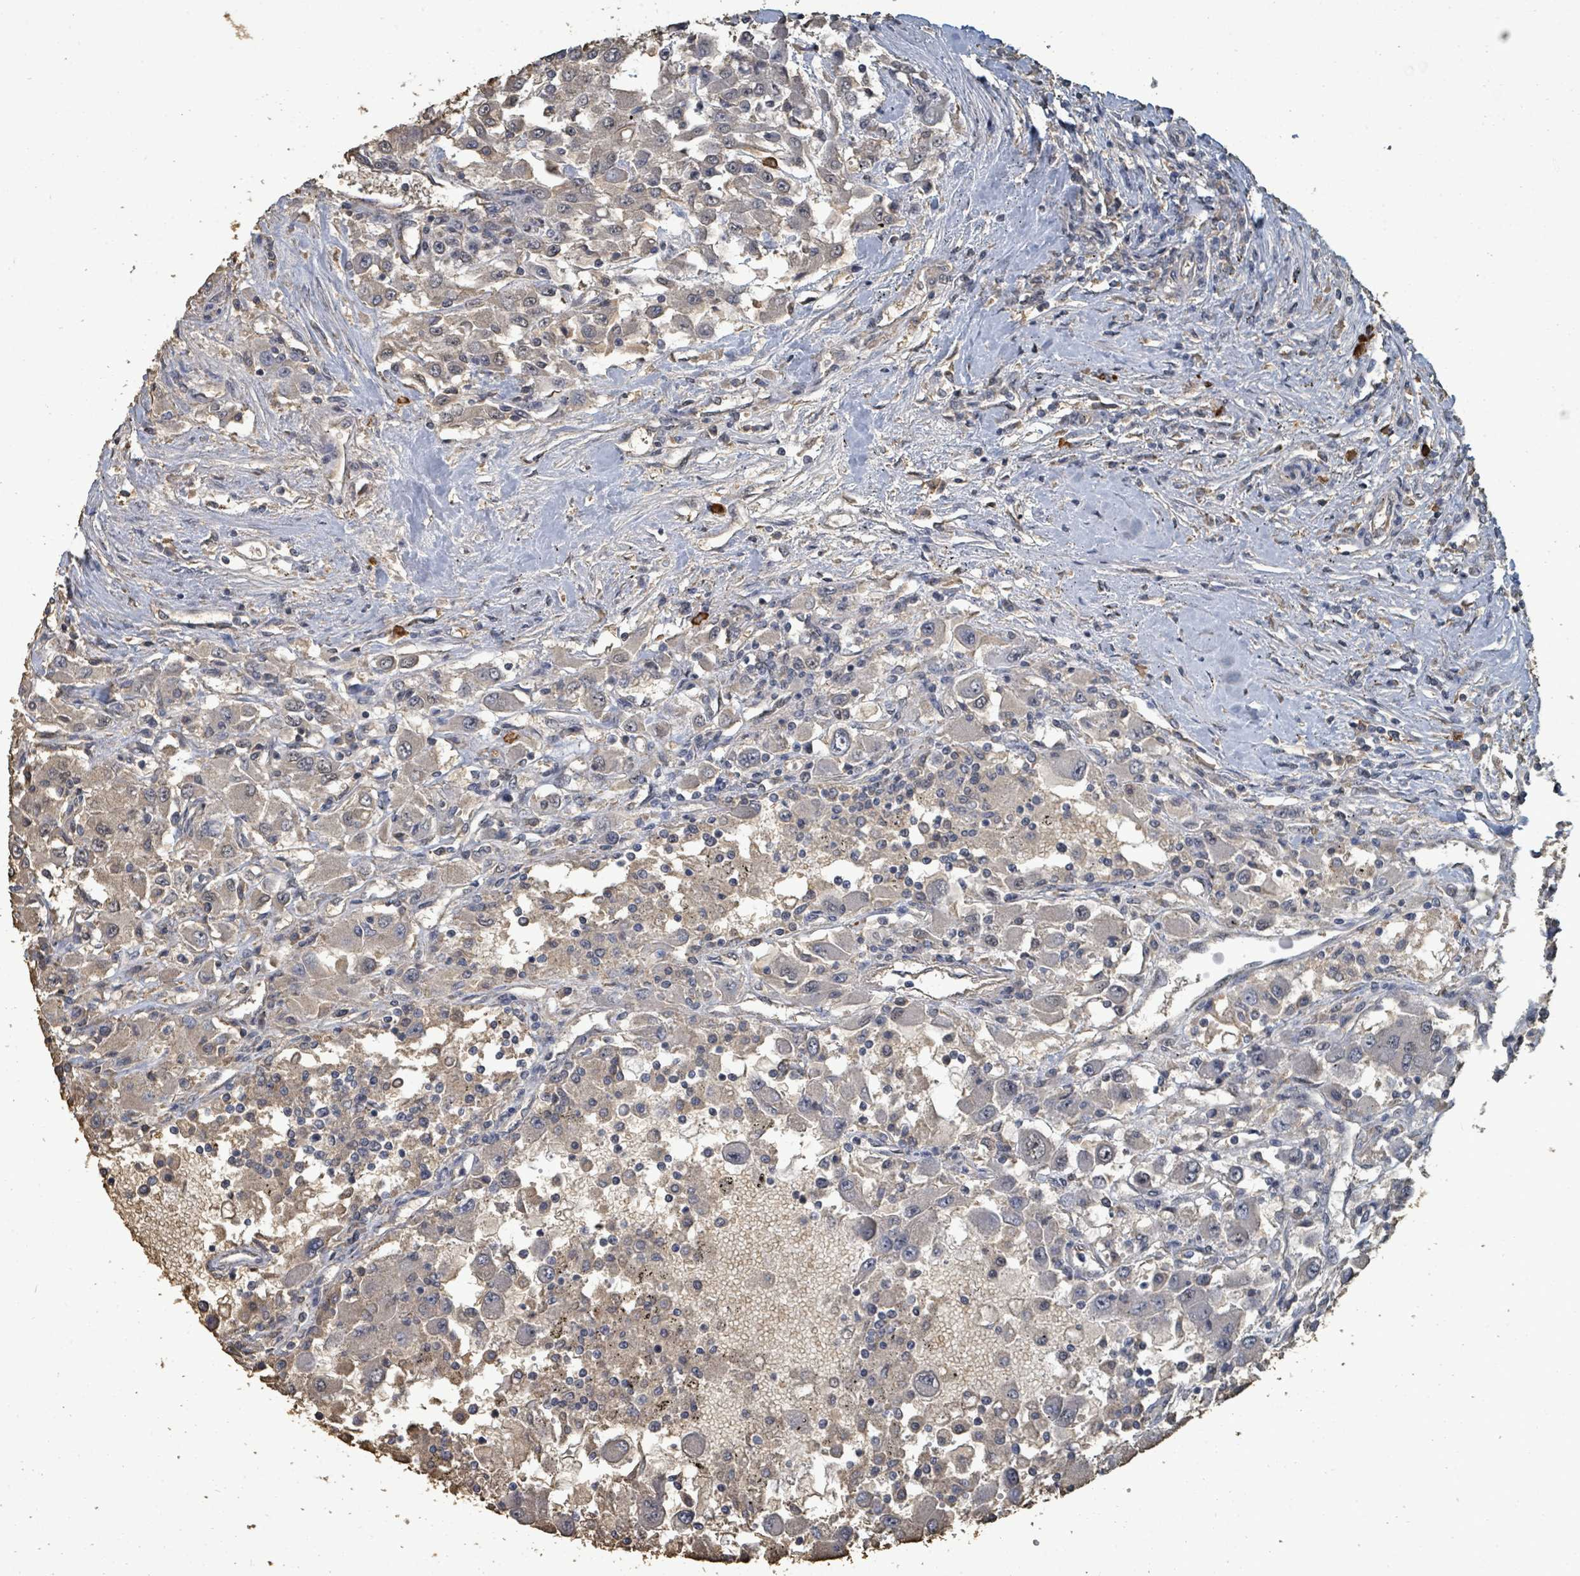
{"staining": {"intensity": "negative", "quantity": "none", "location": "none"}, "tissue": "renal cancer", "cell_type": "Tumor cells", "image_type": "cancer", "snomed": [{"axis": "morphology", "description": "Adenocarcinoma, NOS"}, {"axis": "topography", "description": "Kidney"}], "caption": "Immunohistochemical staining of human adenocarcinoma (renal) exhibits no significant expression in tumor cells.", "gene": "C6orf52", "patient": {"sex": "female", "age": 67}}